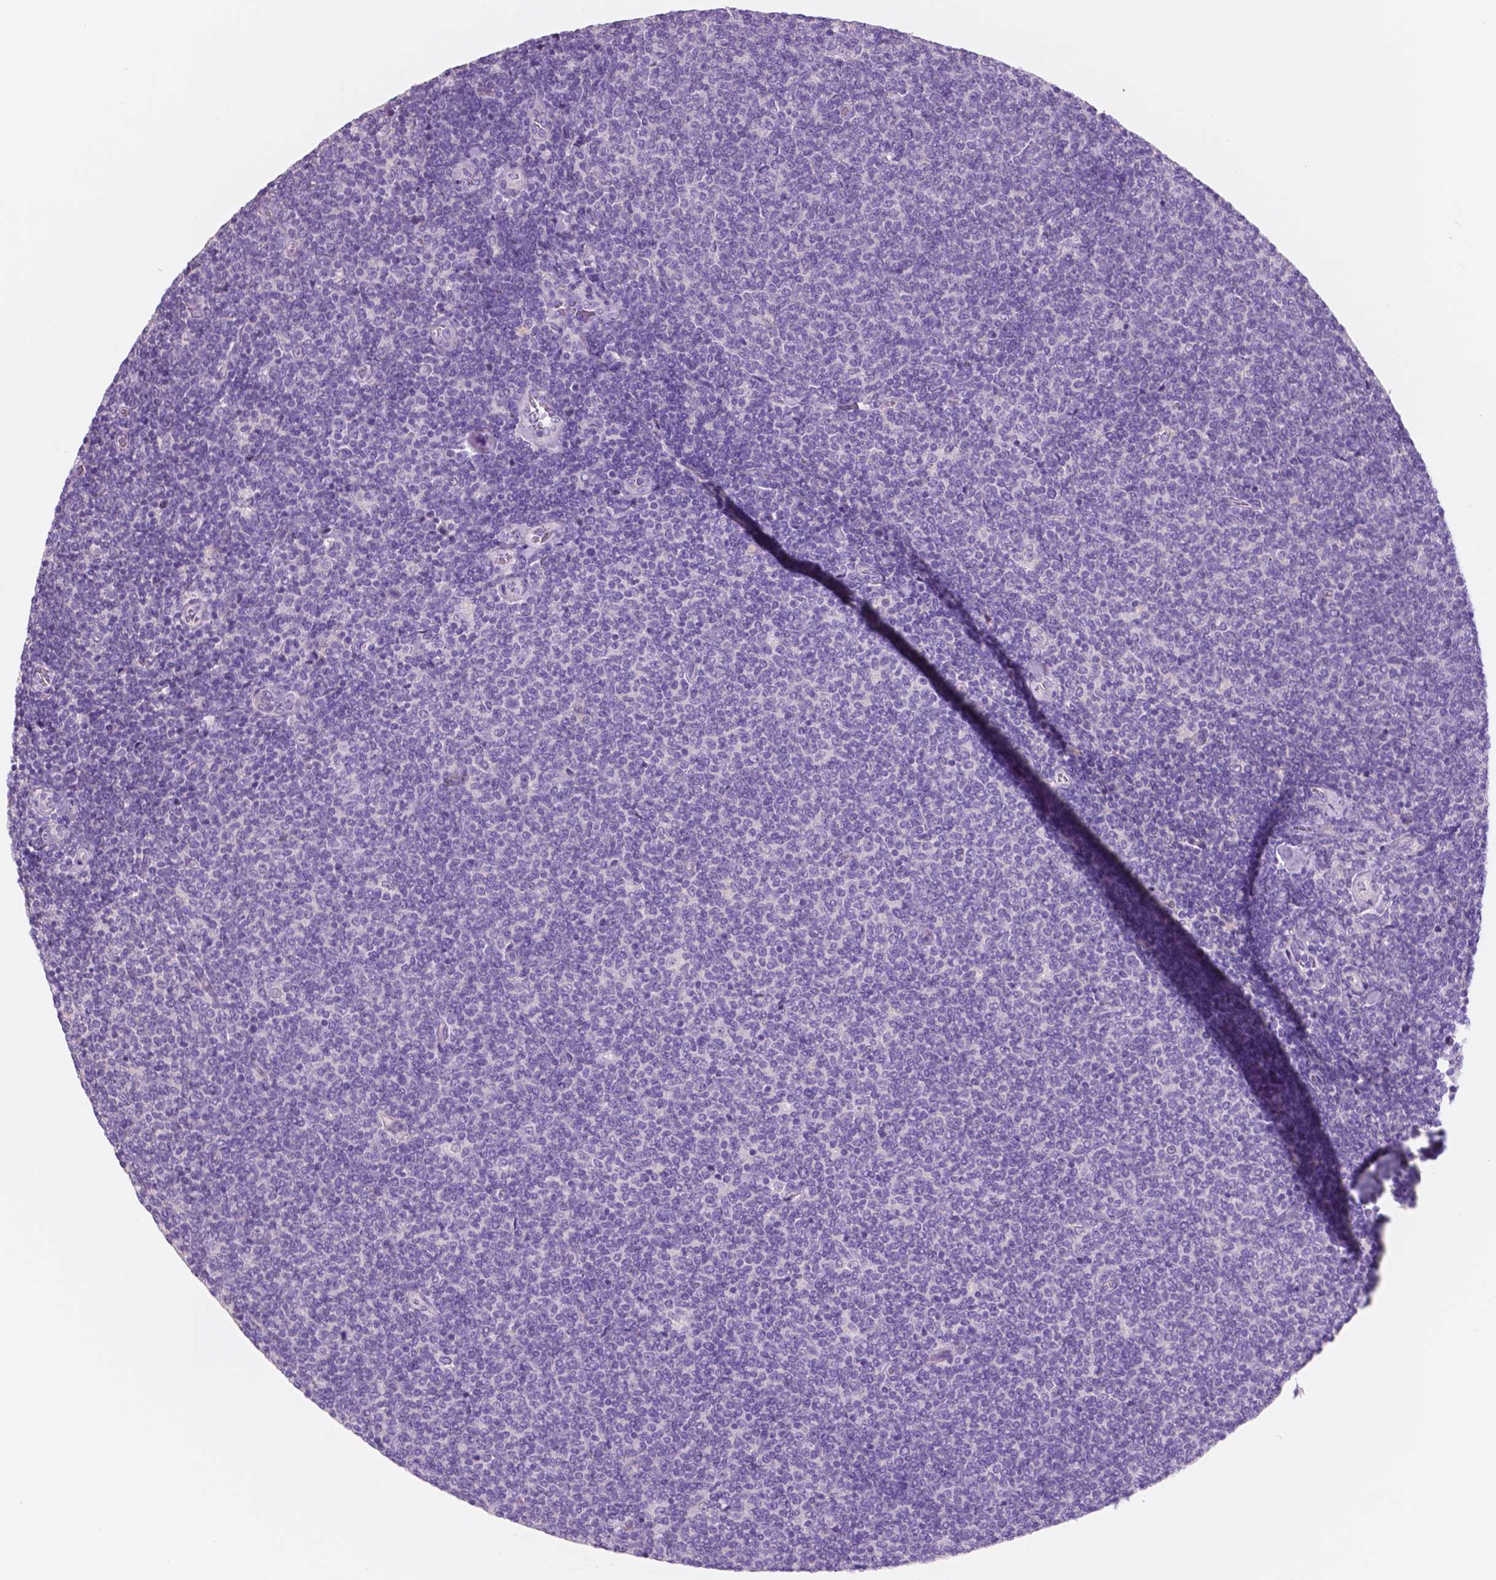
{"staining": {"intensity": "negative", "quantity": "none", "location": "none"}, "tissue": "lymphoma", "cell_type": "Tumor cells", "image_type": "cancer", "snomed": [{"axis": "morphology", "description": "Malignant lymphoma, non-Hodgkin's type, Low grade"}, {"axis": "topography", "description": "Lymph node"}], "caption": "The IHC image has no significant expression in tumor cells of lymphoma tissue.", "gene": "CUZD1", "patient": {"sex": "male", "age": 52}}